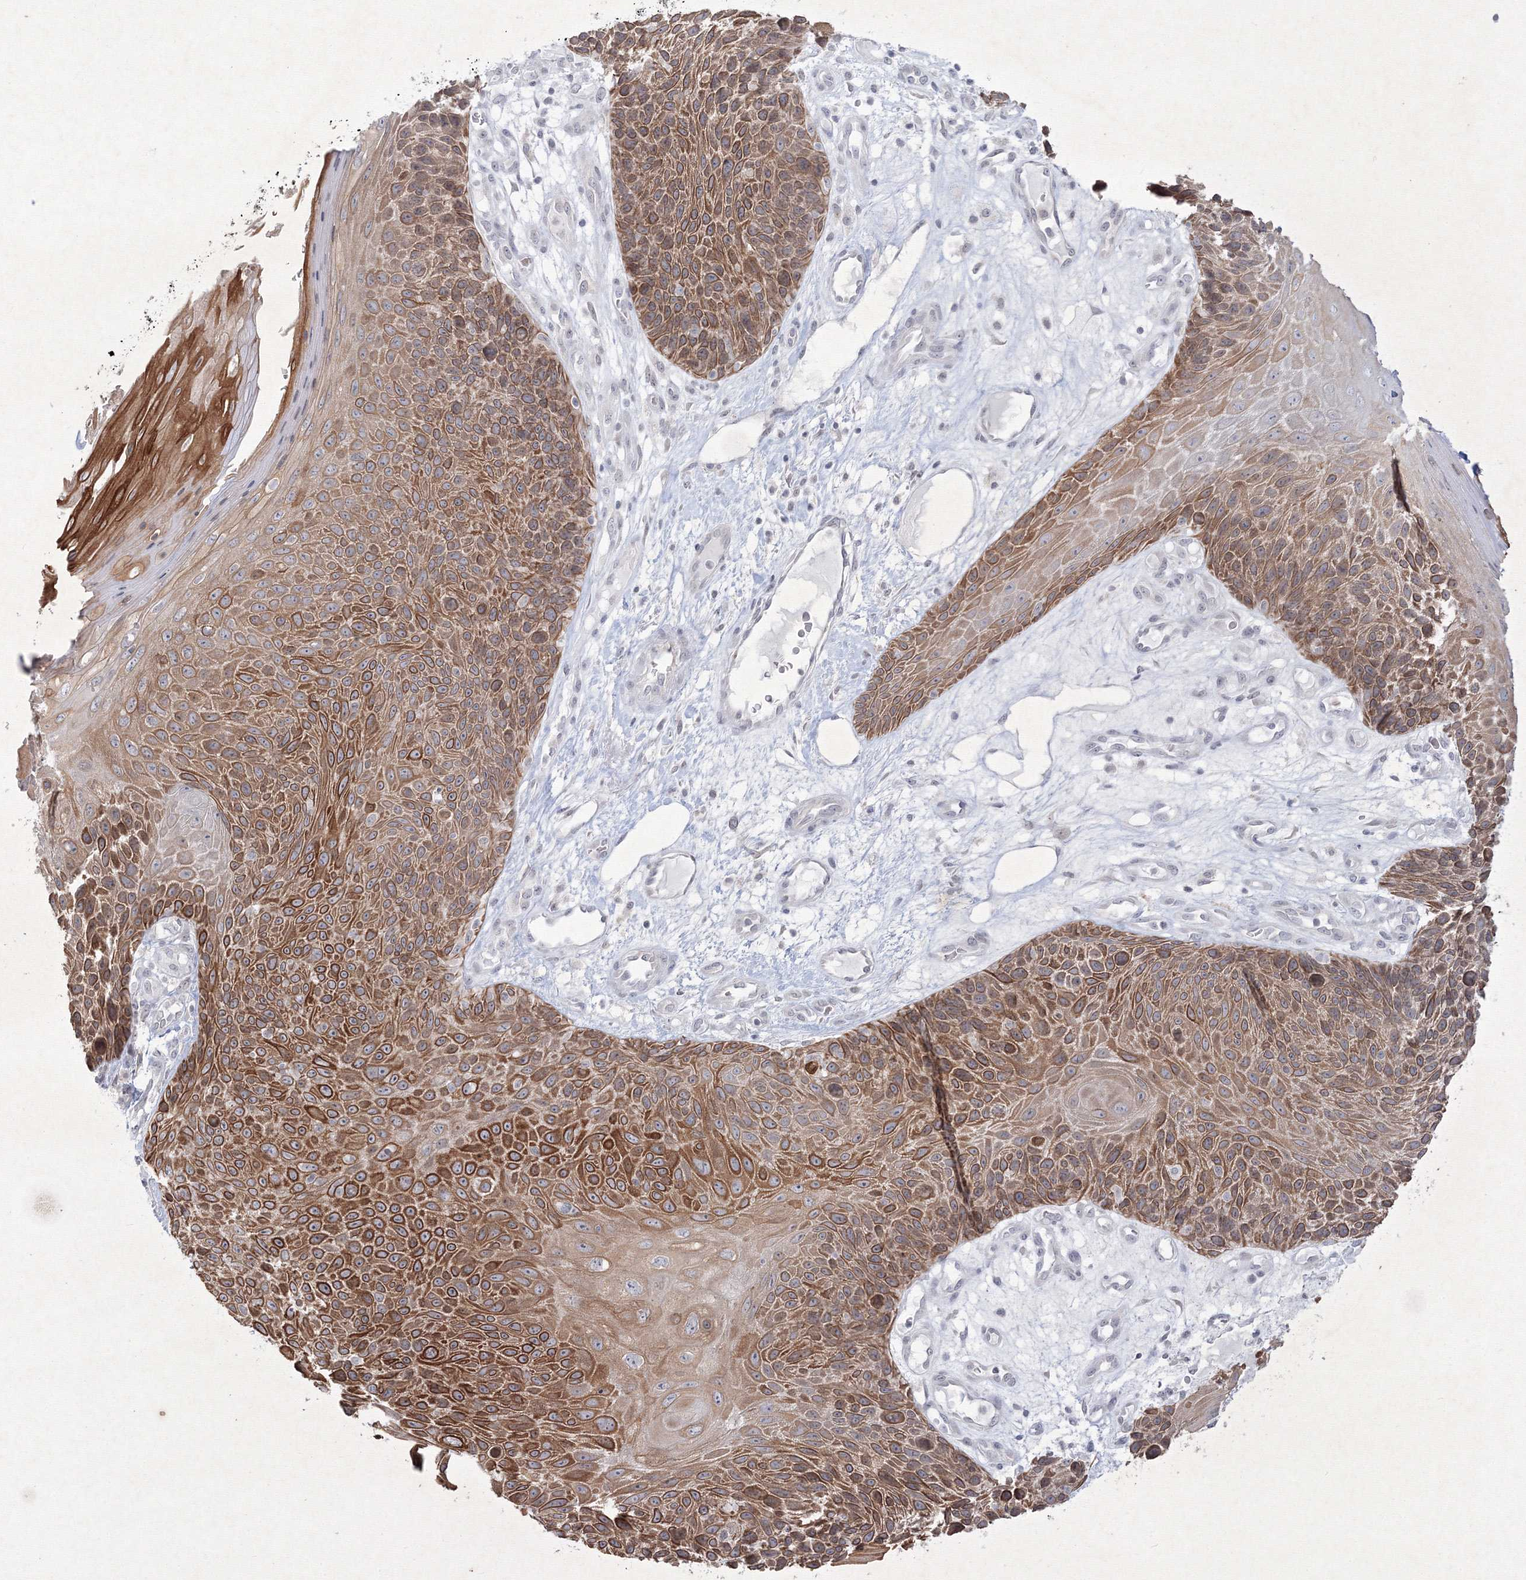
{"staining": {"intensity": "strong", "quantity": ">75%", "location": "cytoplasmic/membranous"}, "tissue": "skin cancer", "cell_type": "Tumor cells", "image_type": "cancer", "snomed": [{"axis": "morphology", "description": "Squamous cell carcinoma, NOS"}, {"axis": "topography", "description": "Skin"}], "caption": "Protein staining of skin squamous cell carcinoma tissue reveals strong cytoplasmic/membranous expression in approximately >75% of tumor cells.", "gene": "NXPE3", "patient": {"sex": "female", "age": 88}}